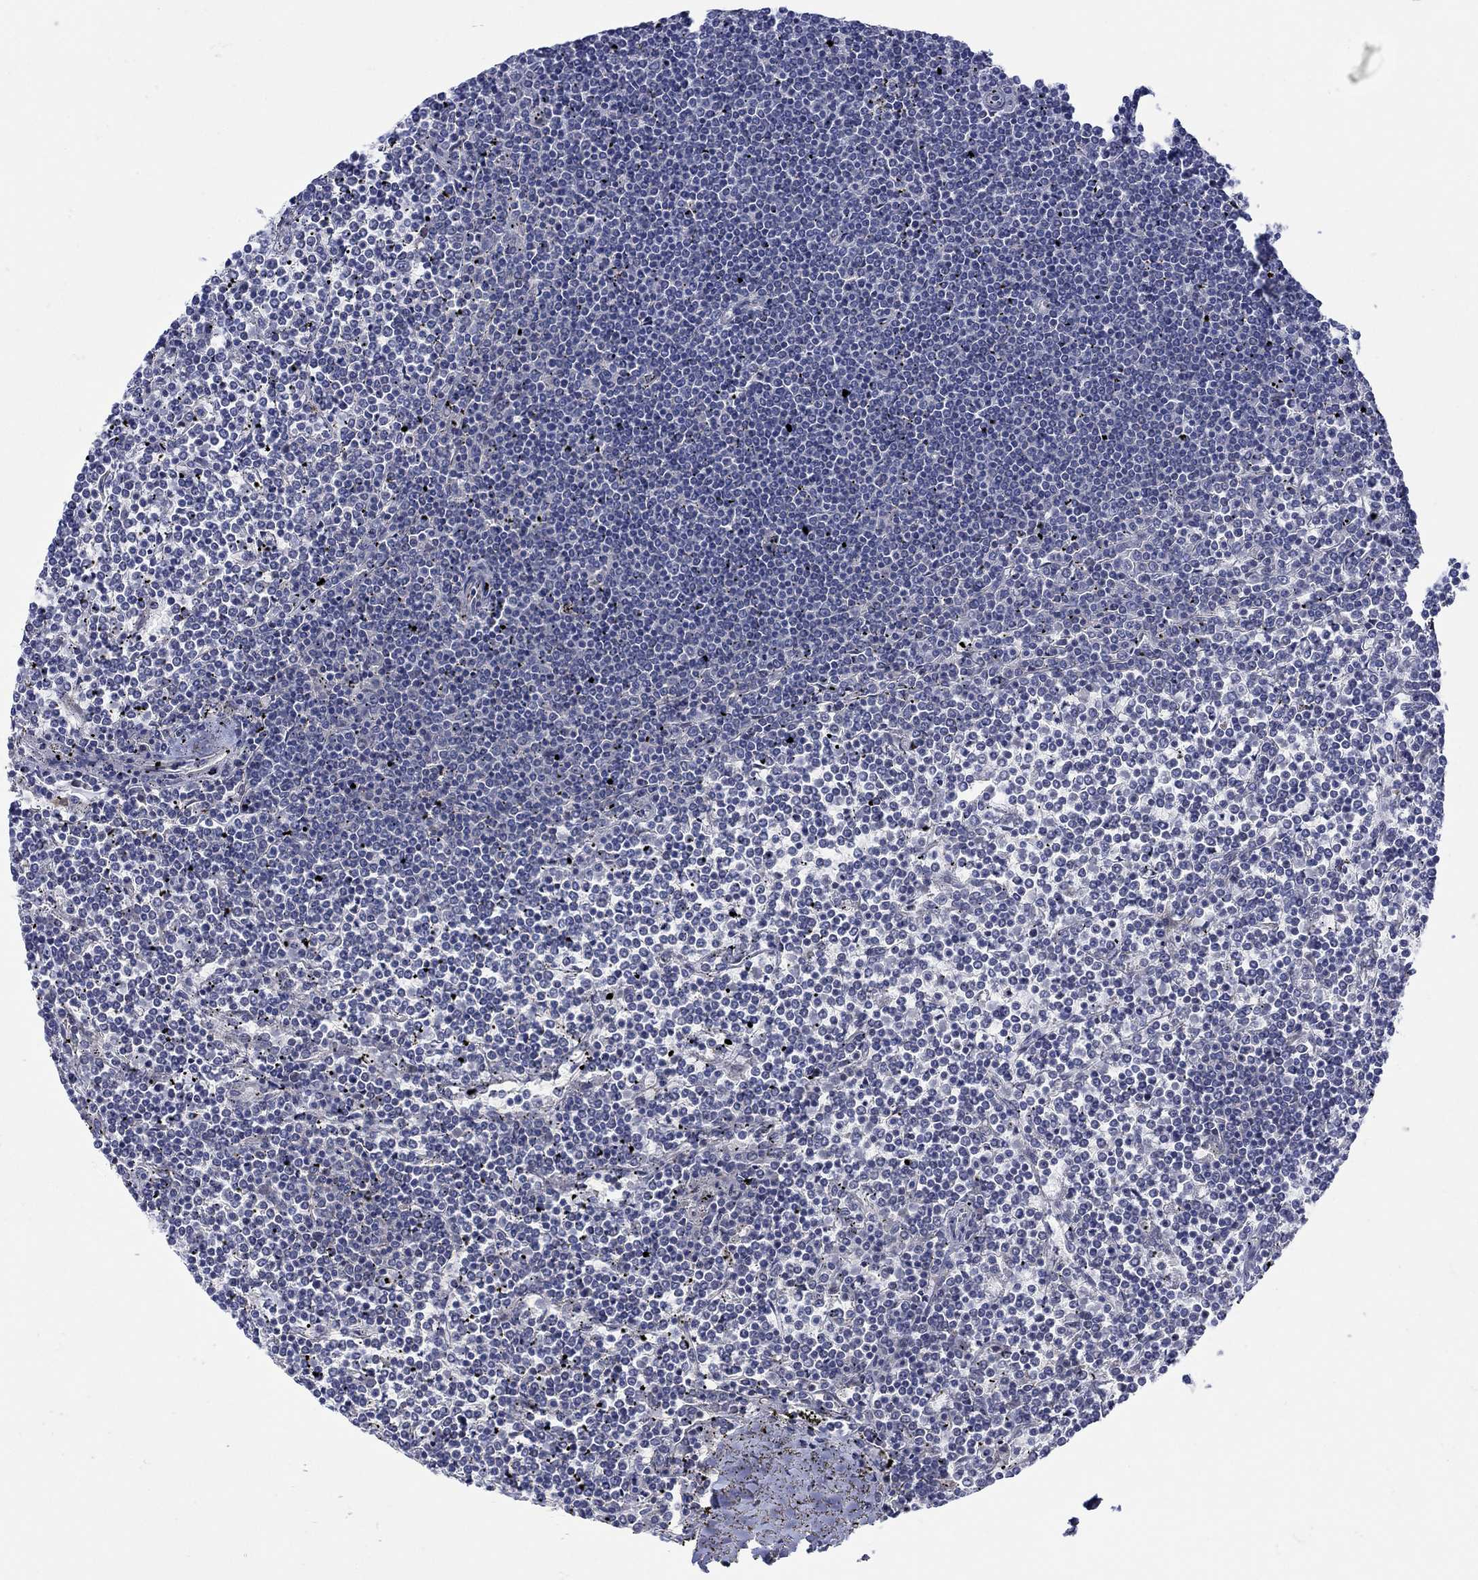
{"staining": {"intensity": "negative", "quantity": "none", "location": "none"}, "tissue": "lymphoma", "cell_type": "Tumor cells", "image_type": "cancer", "snomed": [{"axis": "morphology", "description": "Malignant lymphoma, non-Hodgkin's type, Low grade"}, {"axis": "topography", "description": "Spleen"}], "caption": "Tumor cells show no significant positivity in lymphoma.", "gene": "SCN7A", "patient": {"sex": "female", "age": 19}}